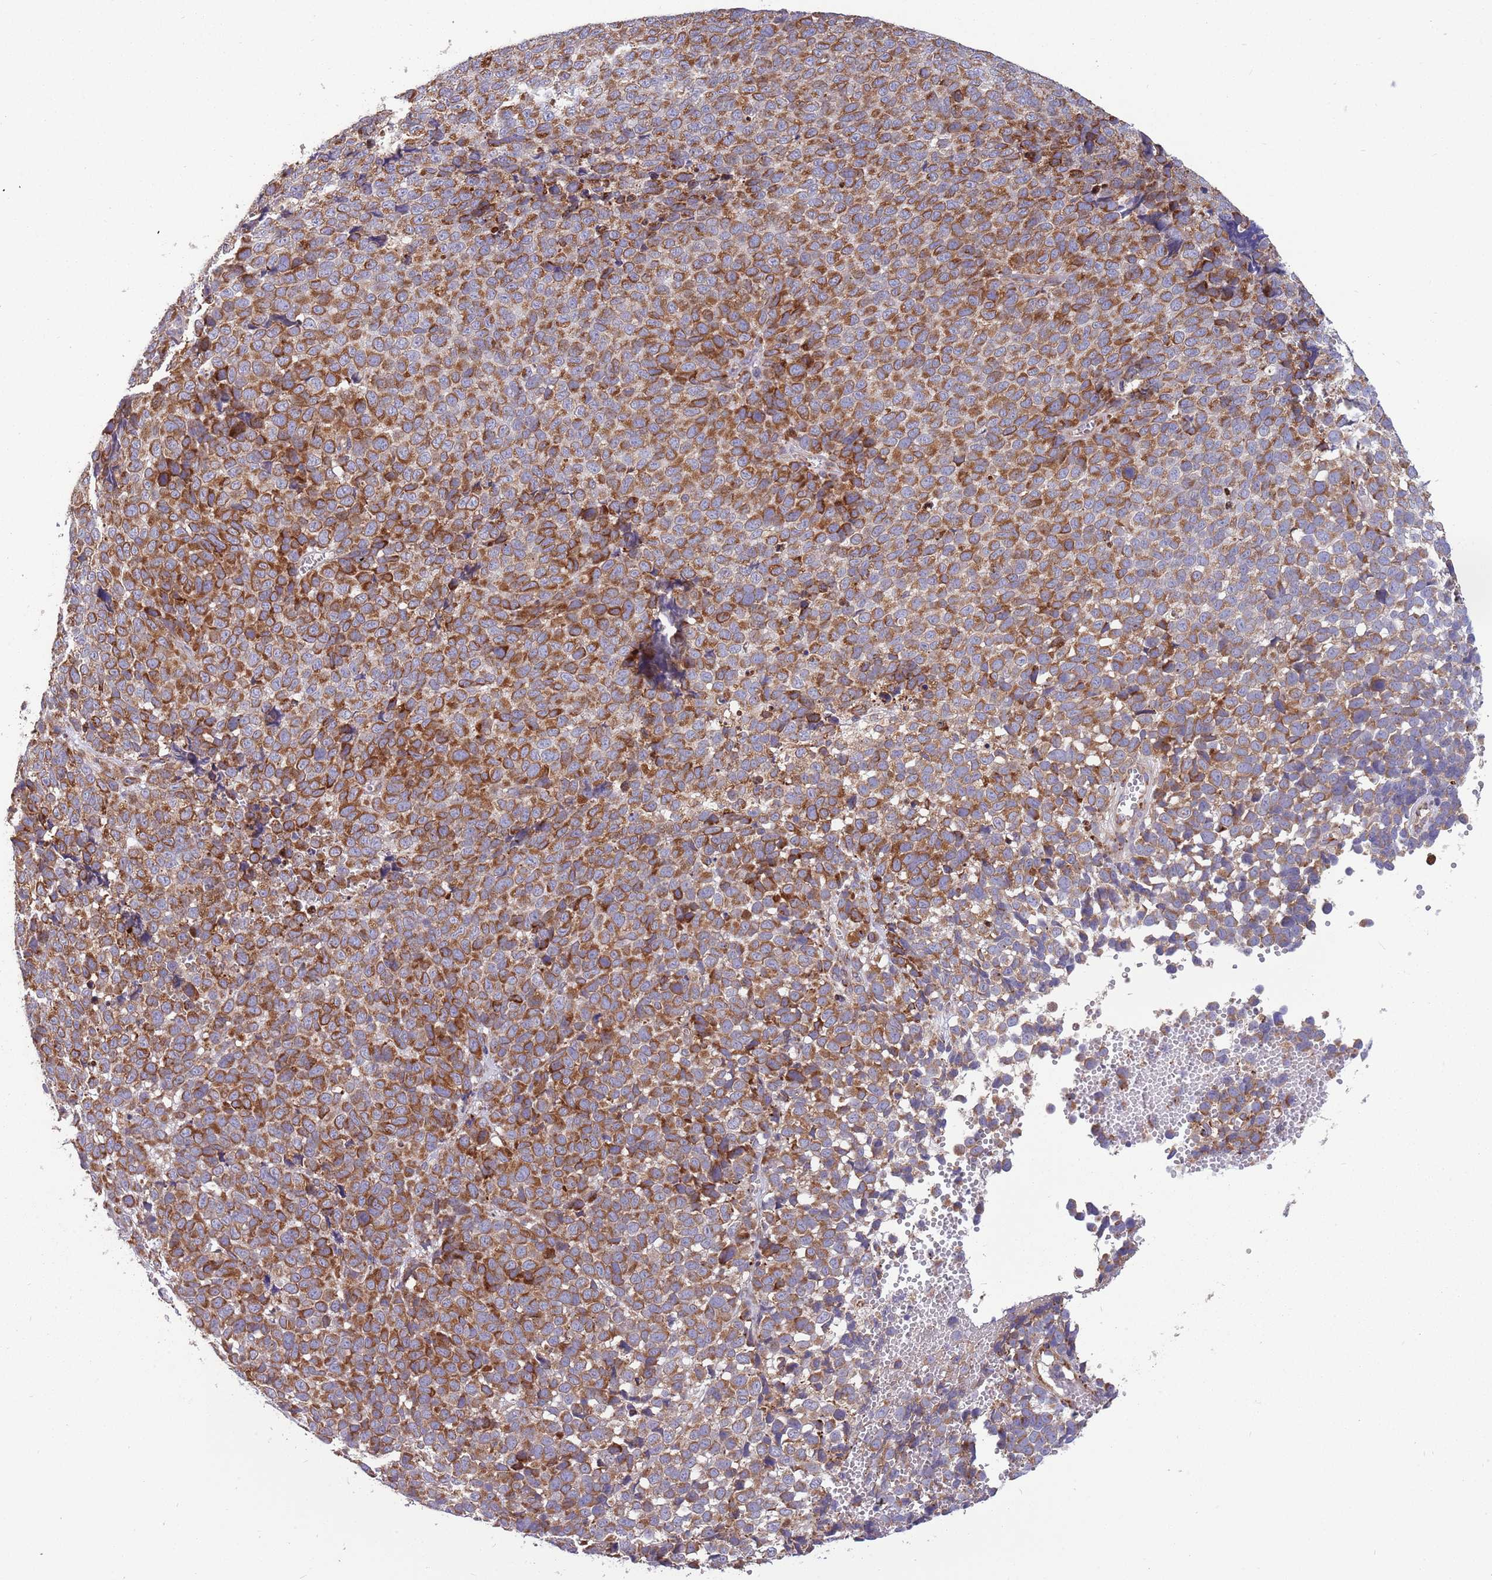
{"staining": {"intensity": "moderate", "quantity": ">75%", "location": "cytoplasmic/membranous"}, "tissue": "melanoma", "cell_type": "Tumor cells", "image_type": "cancer", "snomed": [{"axis": "morphology", "description": "Malignant melanoma, NOS"}, {"axis": "topography", "description": "Nose, NOS"}], "caption": "Immunohistochemical staining of malignant melanoma displays moderate cytoplasmic/membranous protein expression in about >75% of tumor cells.", "gene": "ARMCX6", "patient": {"sex": "female", "age": 48}}